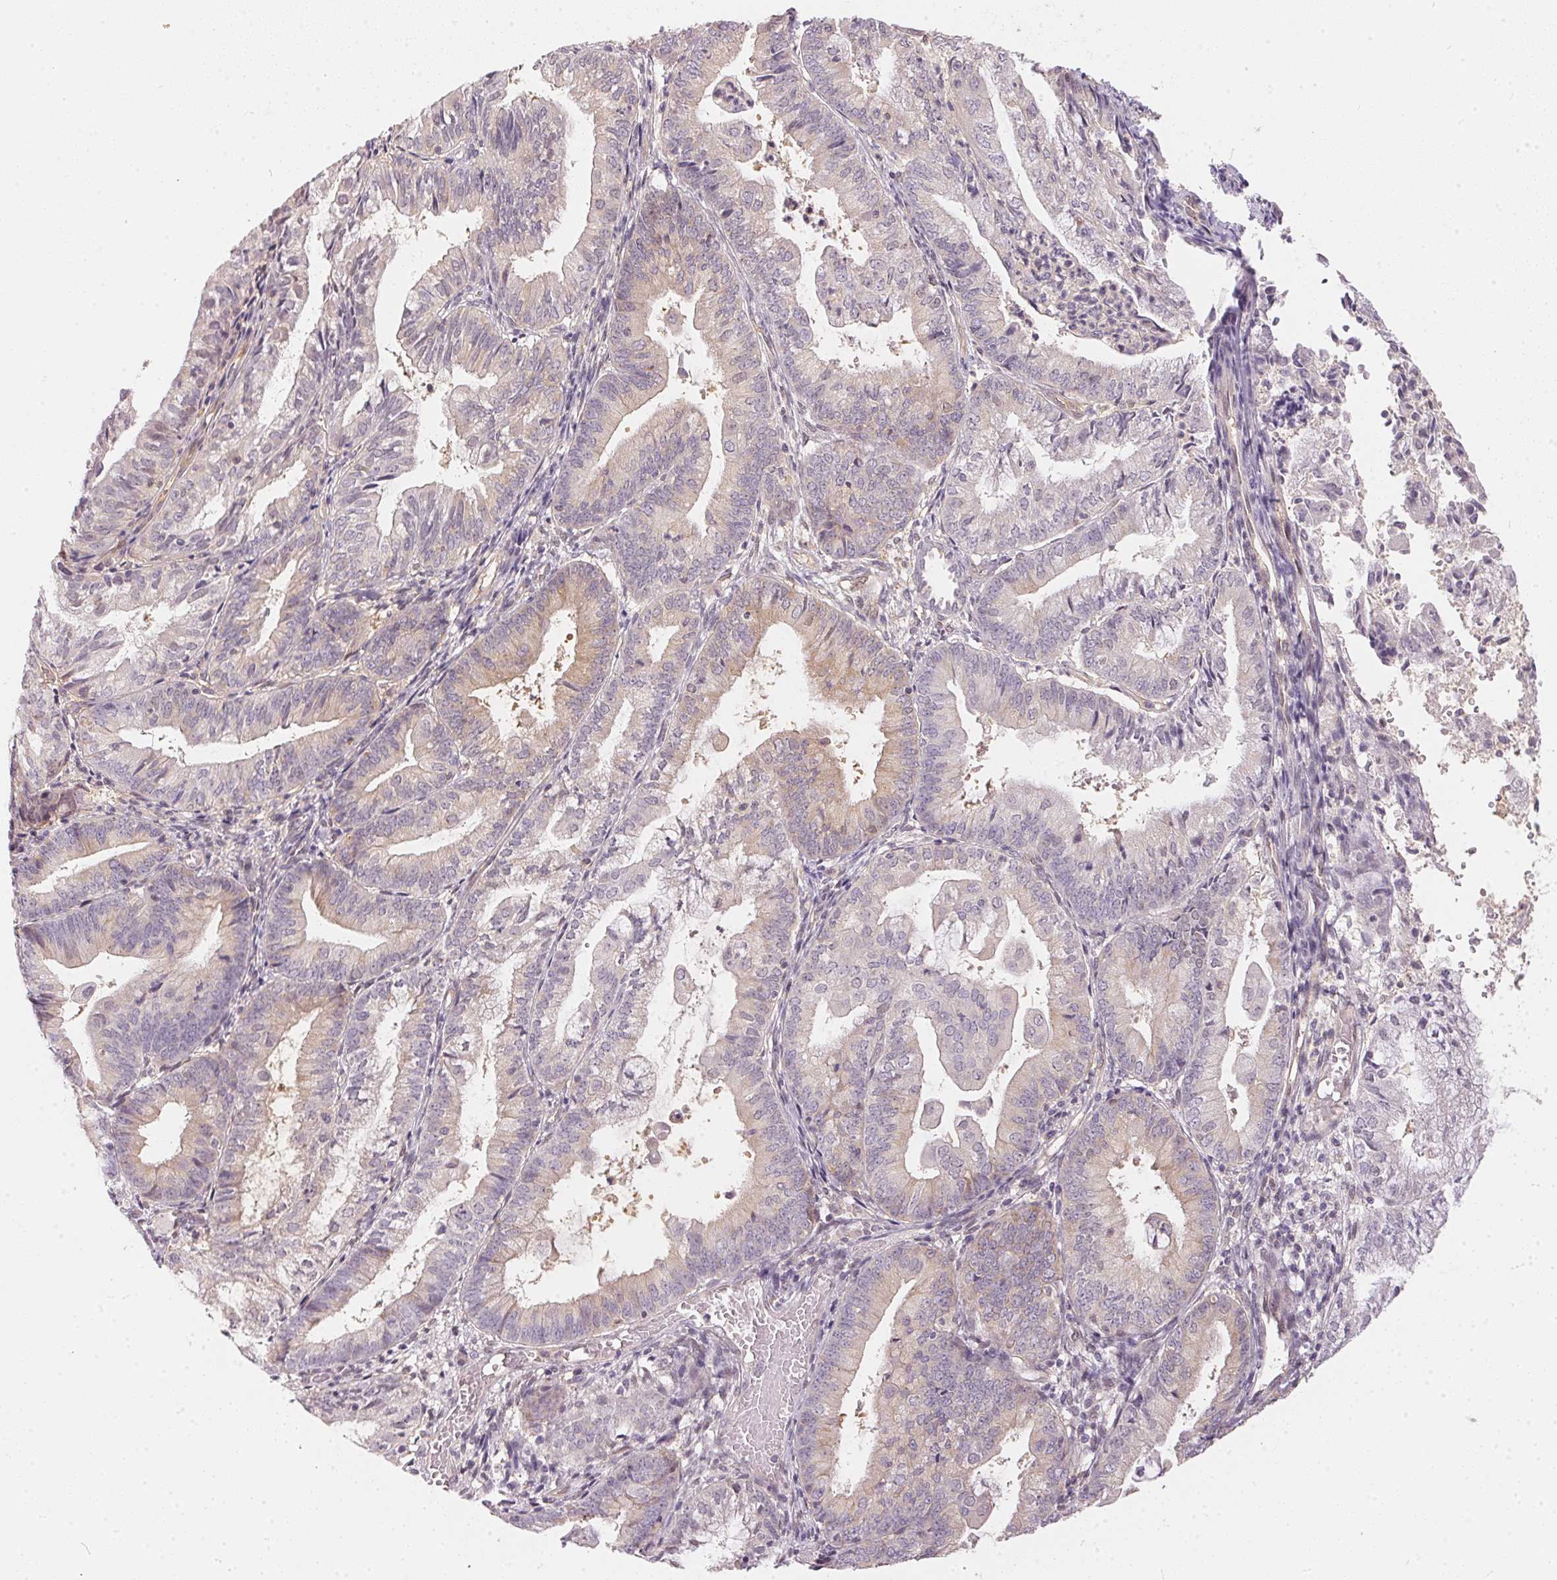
{"staining": {"intensity": "weak", "quantity": "25%-75%", "location": "cytoplasmic/membranous"}, "tissue": "endometrial cancer", "cell_type": "Tumor cells", "image_type": "cancer", "snomed": [{"axis": "morphology", "description": "Adenocarcinoma, NOS"}, {"axis": "topography", "description": "Endometrium"}], "caption": "IHC micrograph of neoplastic tissue: human endometrial cancer stained using immunohistochemistry reveals low levels of weak protein expression localized specifically in the cytoplasmic/membranous of tumor cells, appearing as a cytoplasmic/membranous brown color.", "gene": "BLMH", "patient": {"sex": "female", "age": 55}}